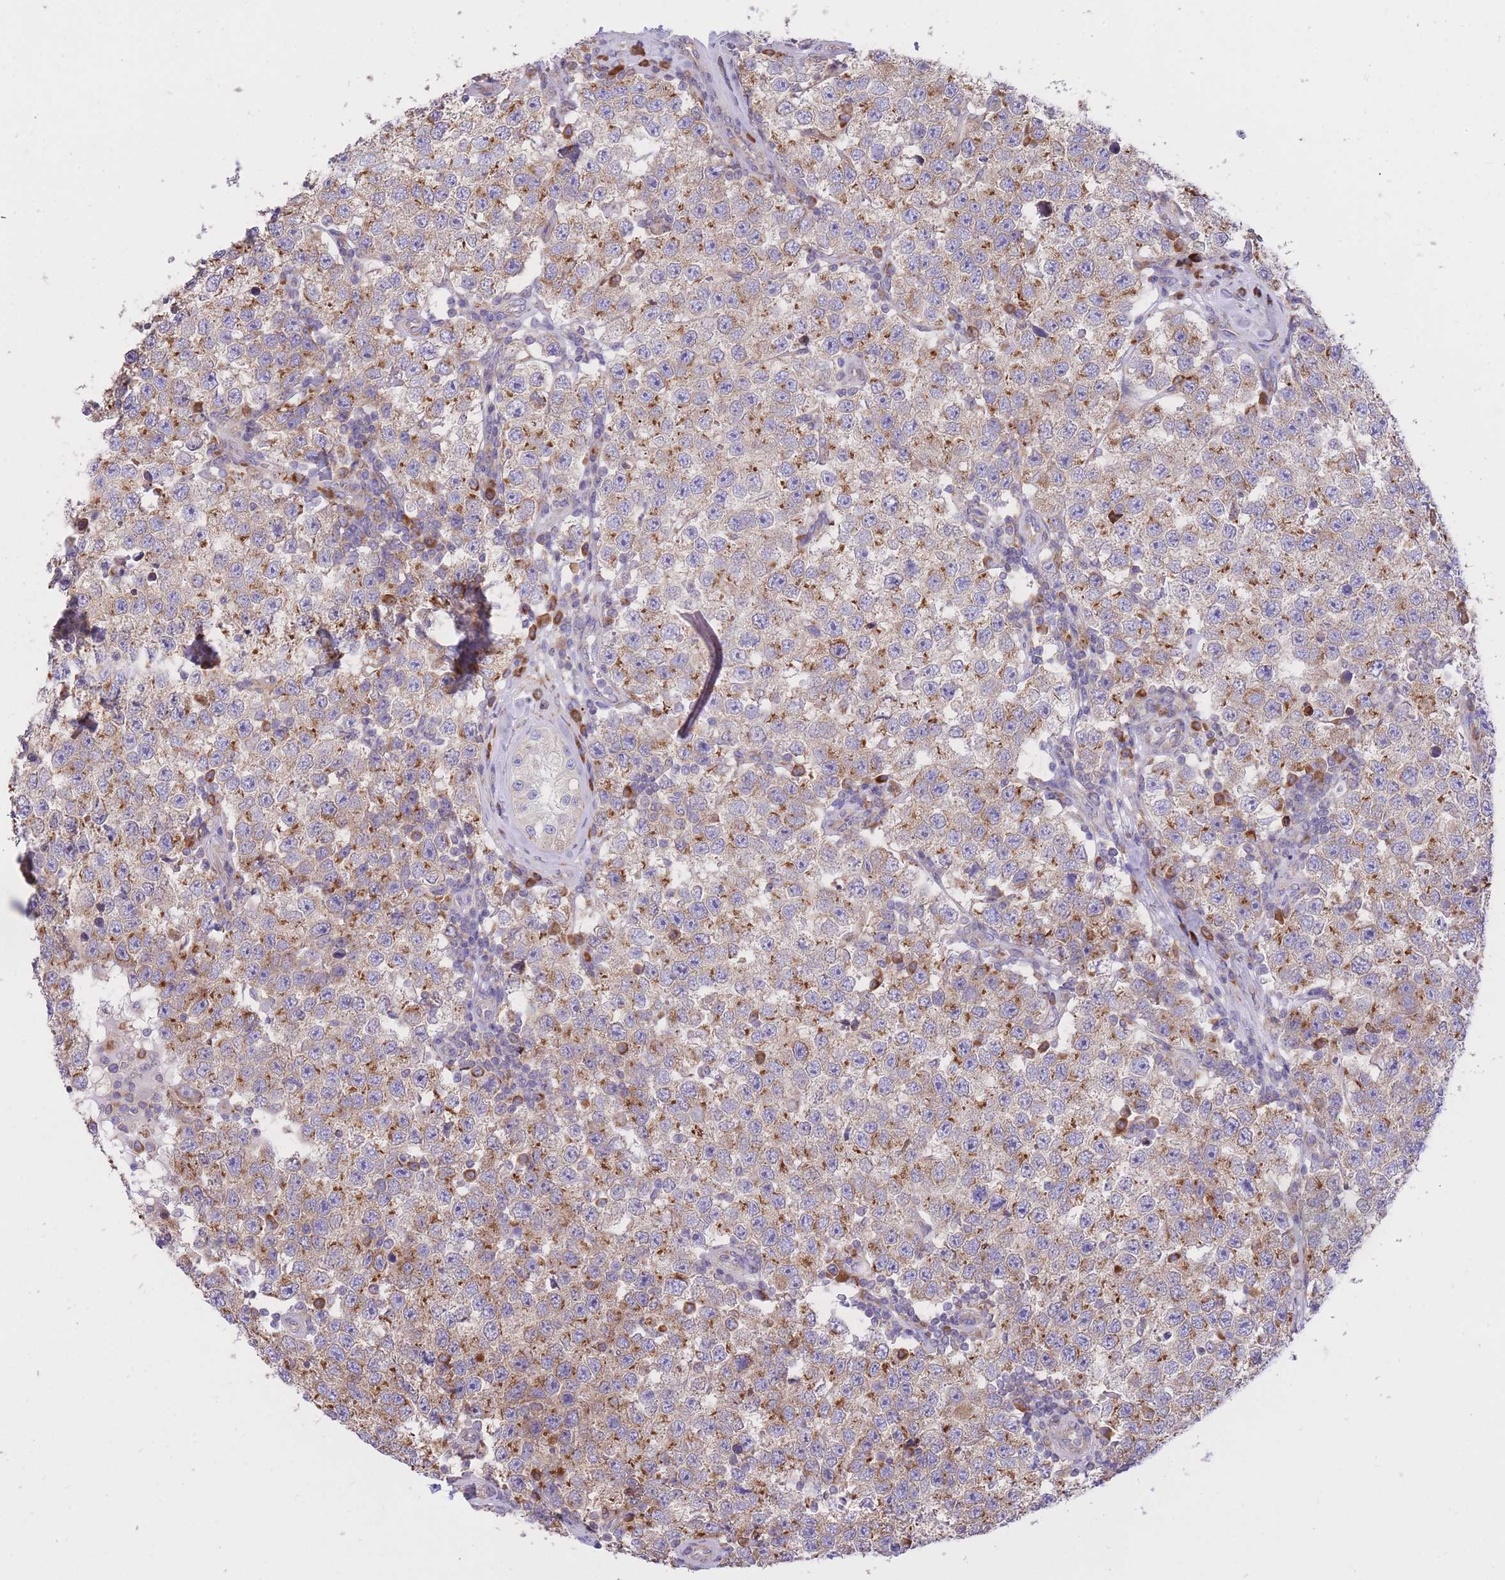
{"staining": {"intensity": "moderate", "quantity": "25%-75%", "location": "cytoplasmic/membranous"}, "tissue": "testis cancer", "cell_type": "Tumor cells", "image_type": "cancer", "snomed": [{"axis": "morphology", "description": "Seminoma, NOS"}, {"axis": "topography", "description": "Testis"}], "caption": "Immunohistochemical staining of human testis cancer exhibits medium levels of moderate cytoplasmic/membranous expression in approximately 25%-75% of tumor cells.", "gene": "GBP7", "patient": {"sex": "male", "age": 34}}